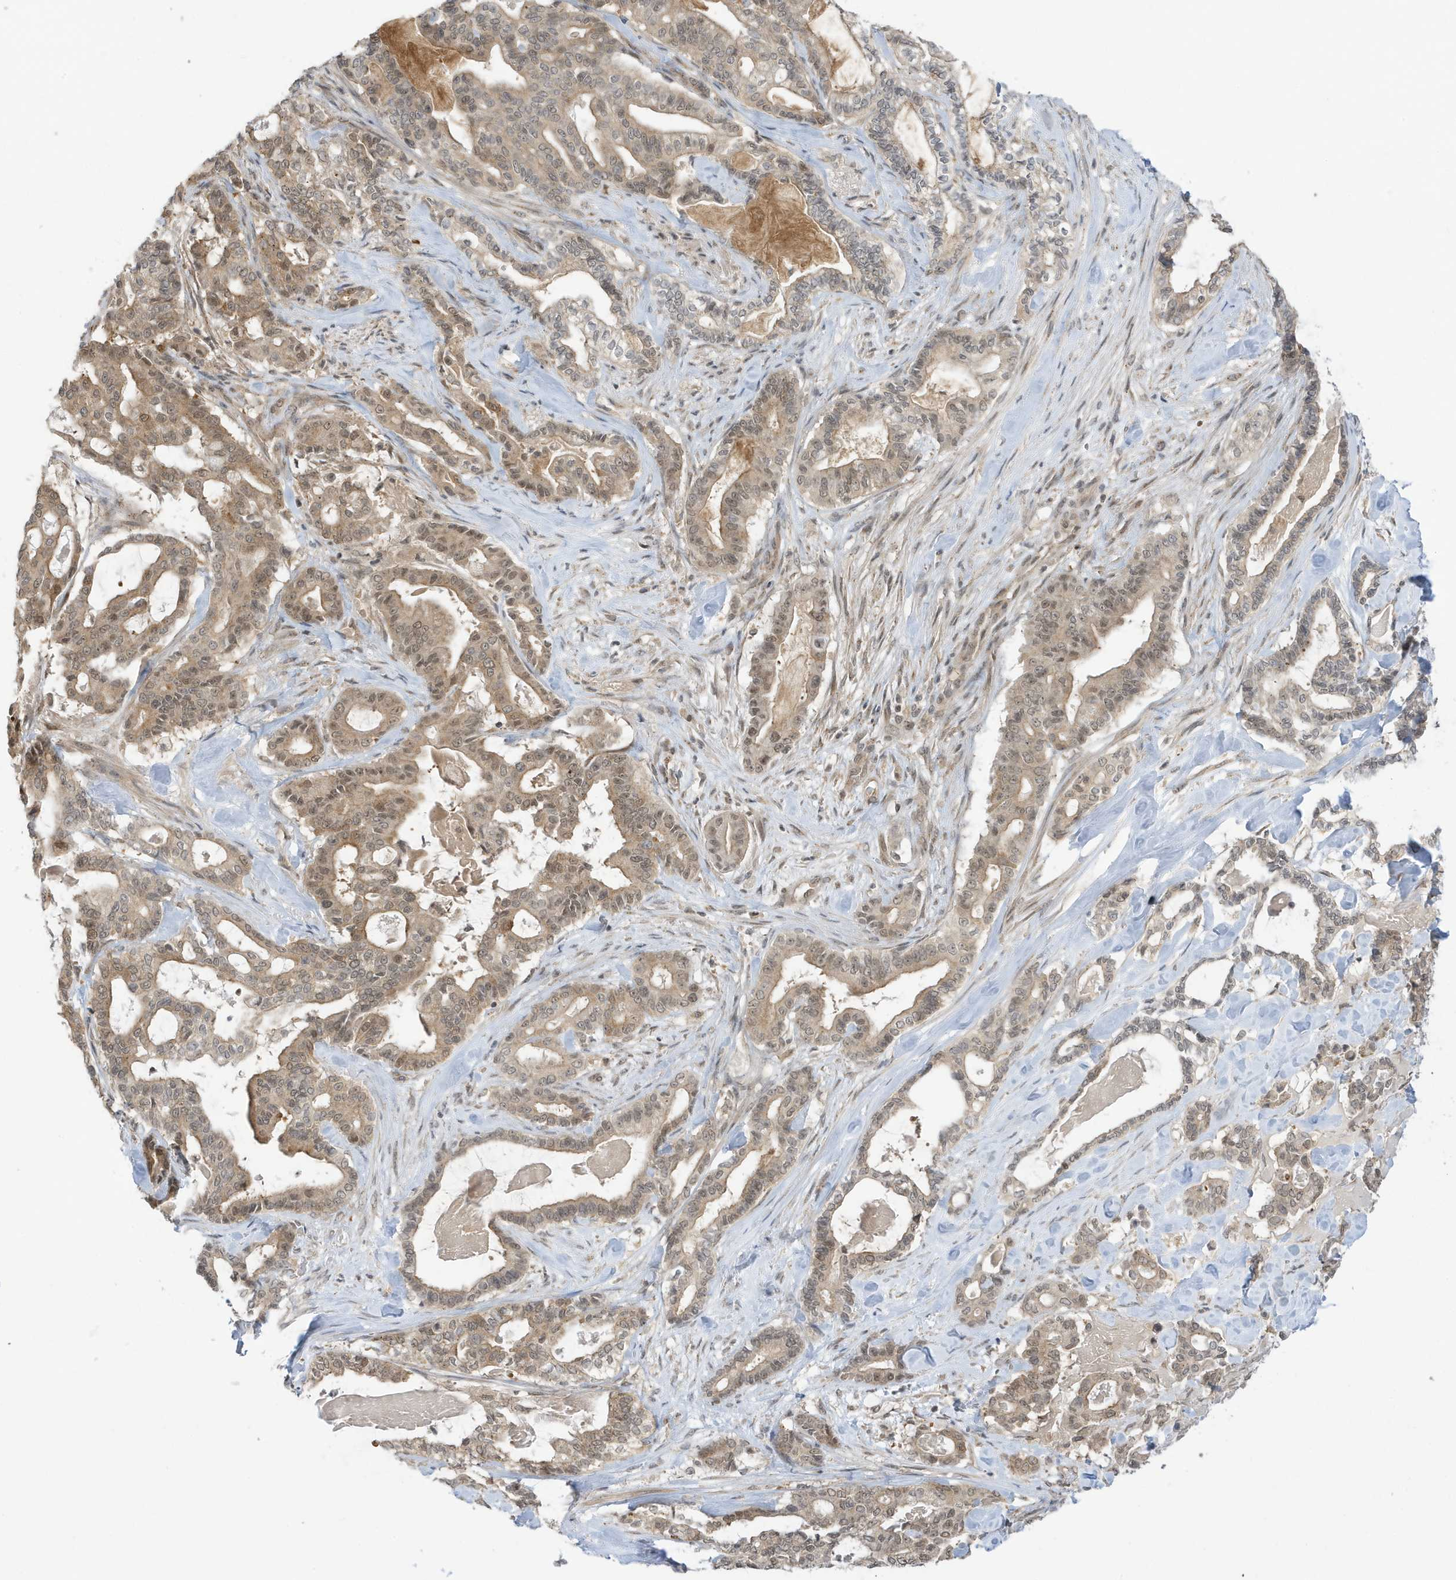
{"staining": {"intensity": "weak", "quantity": ">75%", "location": "cytoplasmic/membranous,nuclear"}, "tissue": "pancreatic cancer", "cell_type": "Tumor cells", "image_type": "cancer", "snomed": [{"axis": "morphology", "description": "Adenocarcinoma, NOS"}, {"axis": "topography", "description": "Pancreas"}], "caption": "DAB (3,3'-diaminobenzidine) immunohistochemical staining of human pancreatic cancer (adenocarcinoma) exhibits weak cytoplasmic/membranous and nuclear protein staining in about >75% of tumor cells. (IHC, brightfield microscopy, high magnification).", "gene": "TAB3", "patient": {"sex": "male", "age": 63}}